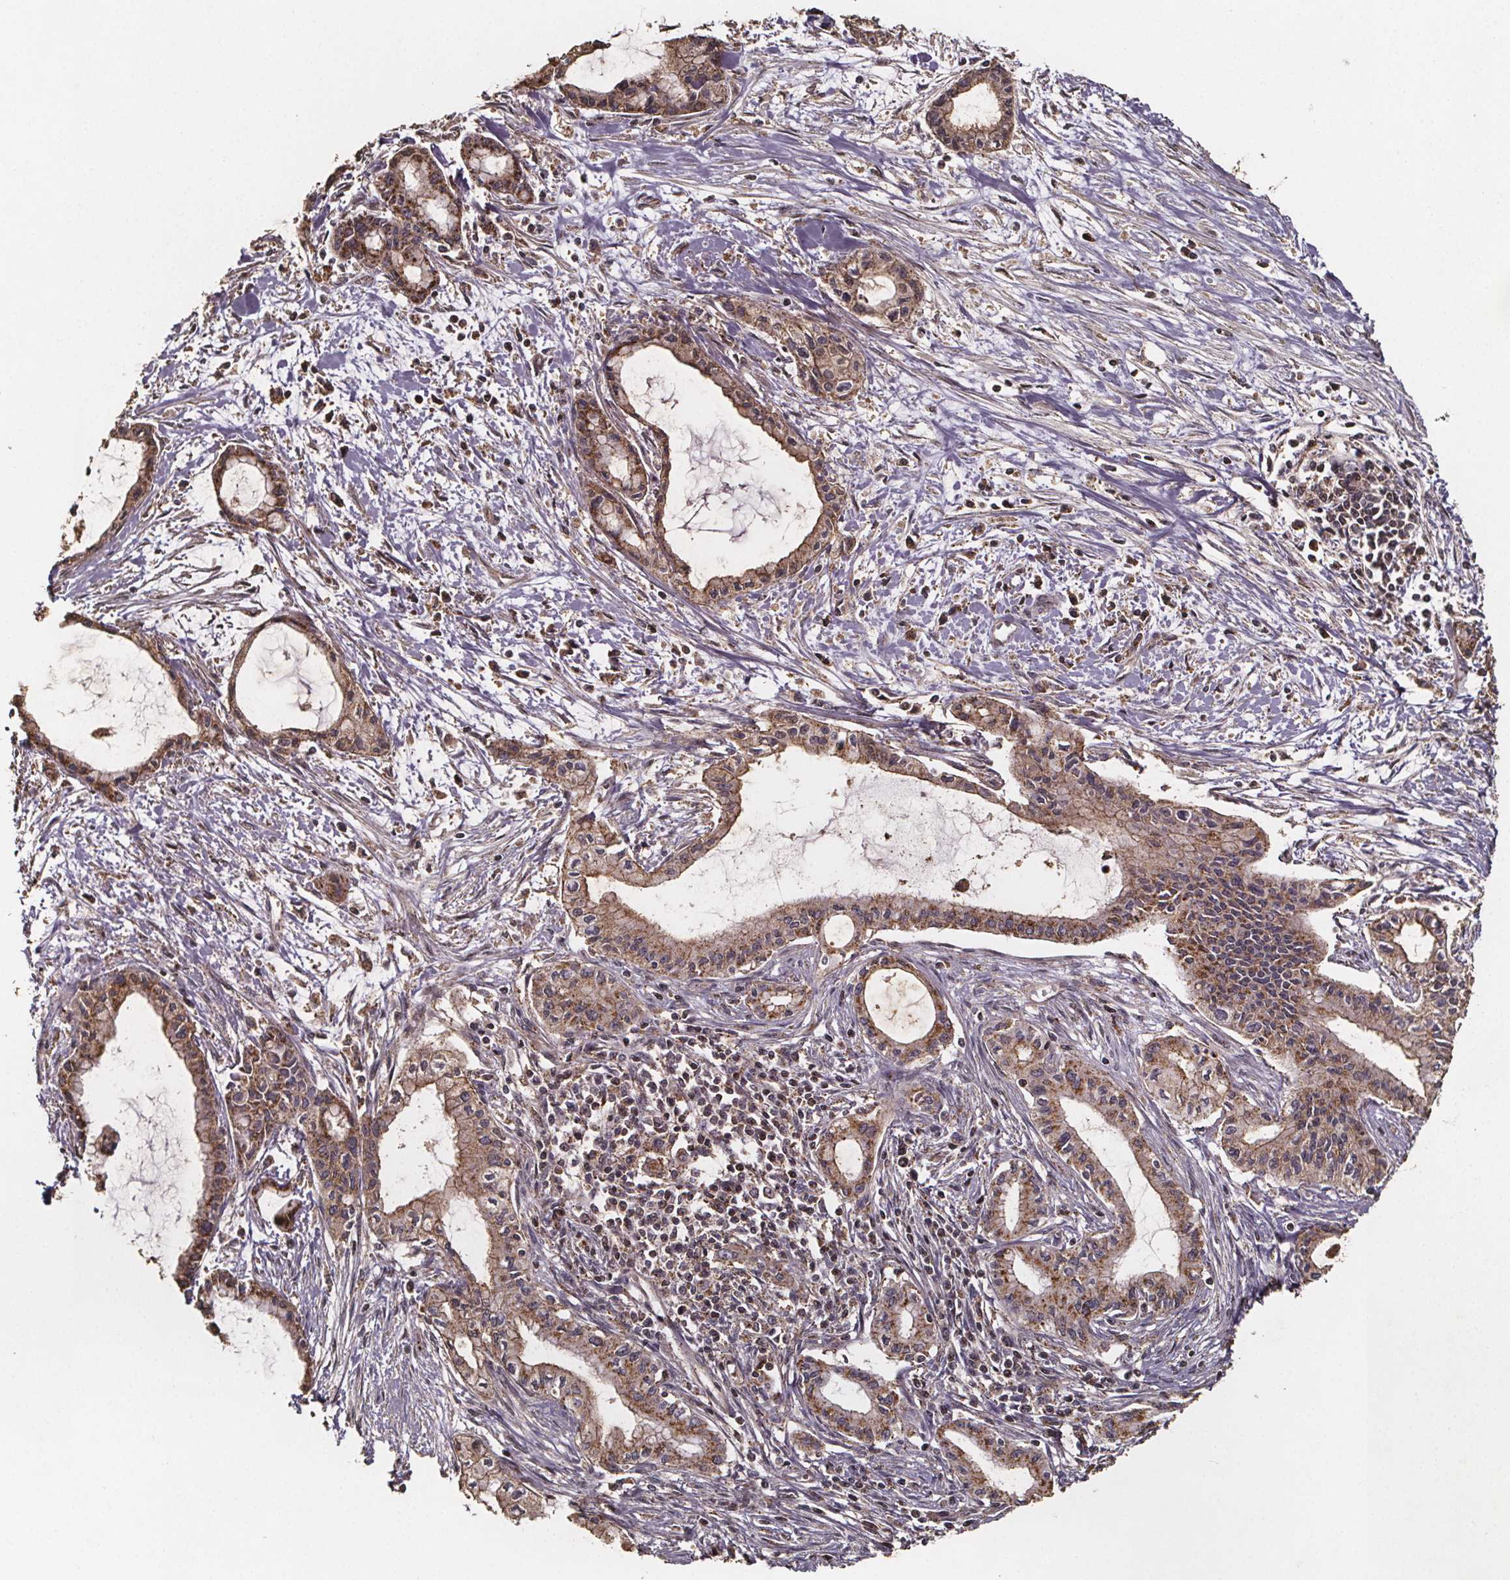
{"staining": {"intensity": "moderate", "quantity": ">75%", "location": "cytoplasmic/membranous"}, "tissue": "pancreatic cancer", "cell_type": "Tumor cells", "image_type": "cancer", "snomed": [{"axis": "morphology", "description": "Adenocarcinoma, NOS"}, {"axis": "topography", "description": "Pancreas"}], "caption": "Moderate cytoplasmic/membranous protein expression is present in approximately >75% of tumor cells in pancreatic adenocarcinoma.", "gene": "ZNF879", "patient": {"sex": "male", "age": 48}}